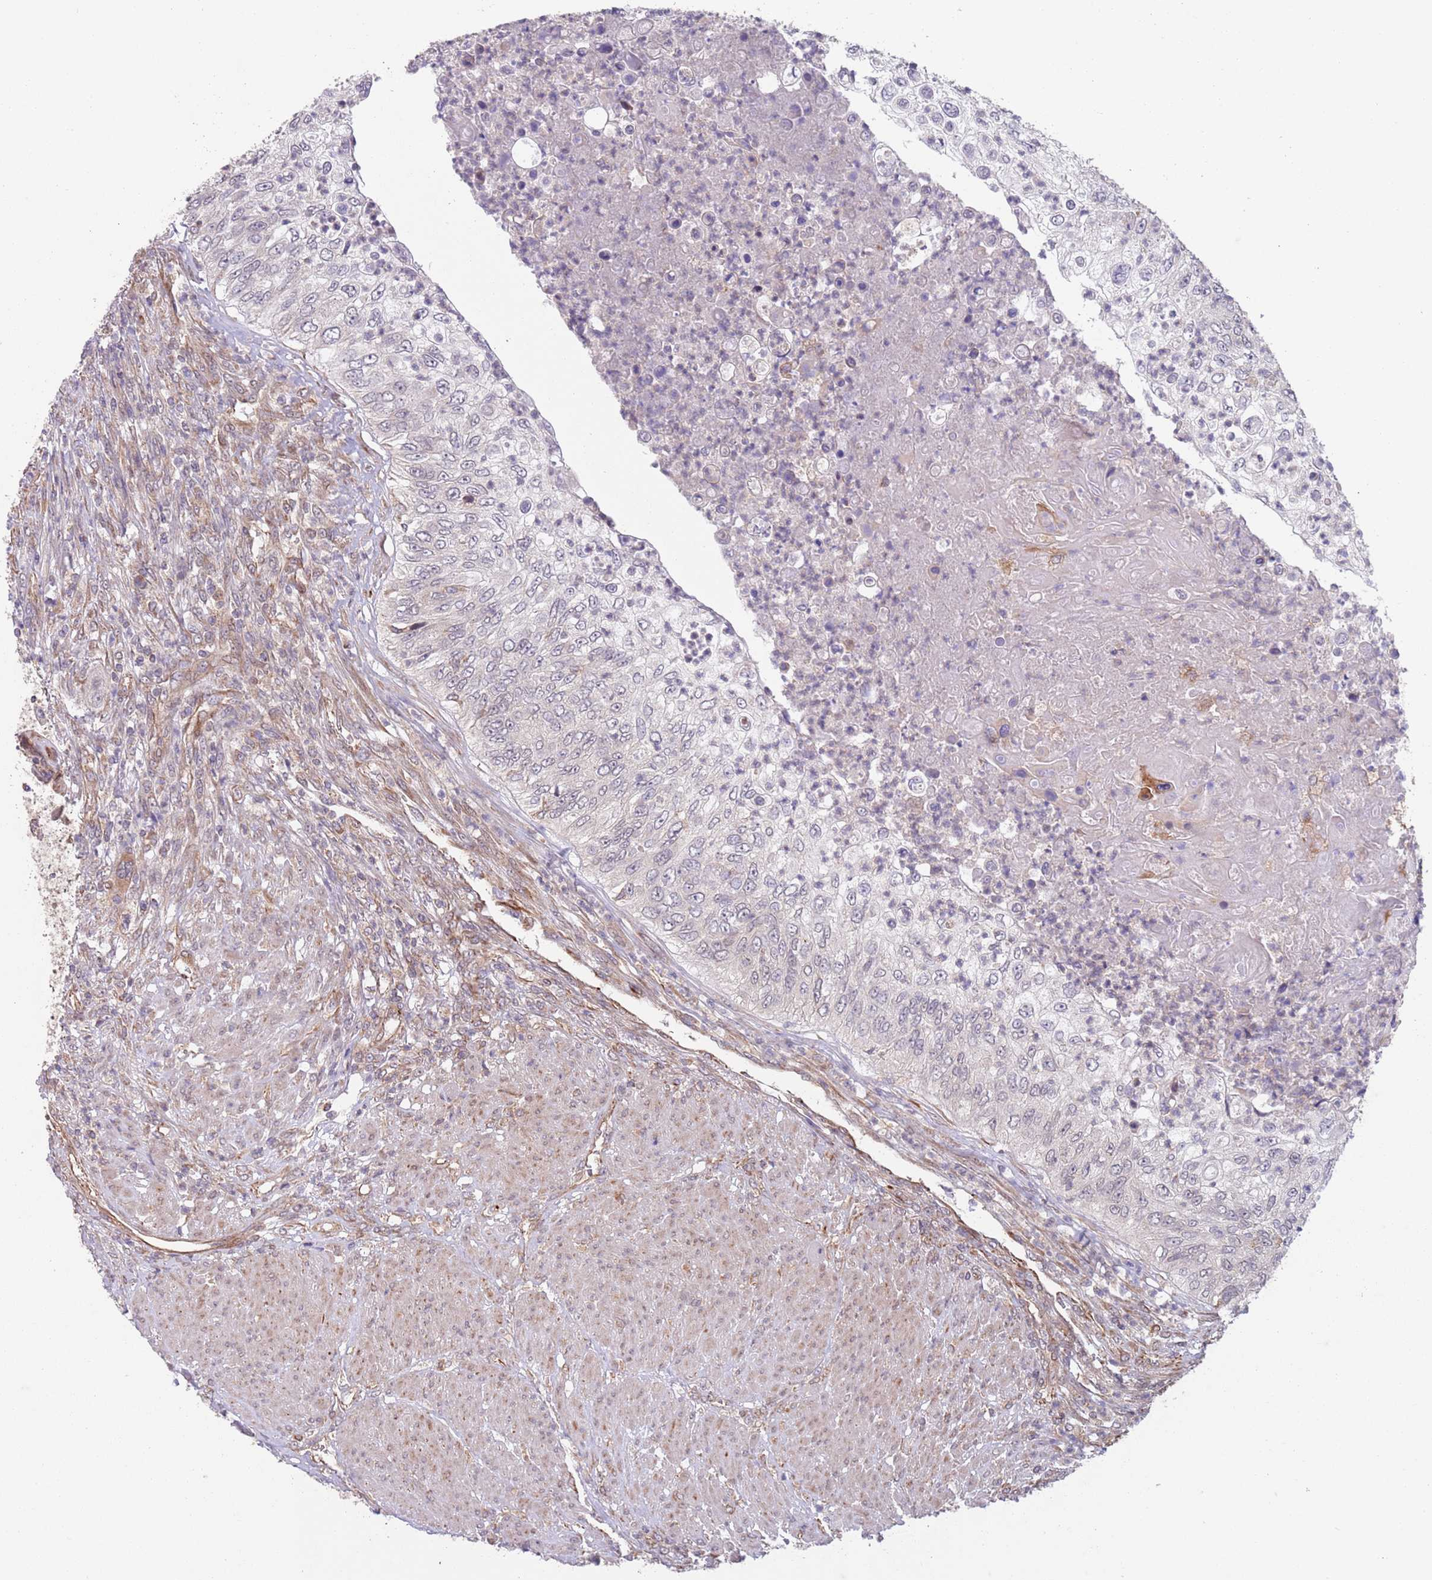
{"staining": {"intensity": "negative", "quantity": "none", "location": "none"}, "tissue": "urothelial cancer", "cell_type": "Tumor cells", "image_type": "cancer", "snomed": [{"axis": "morphology", "description": "Urothelial carcinoma, High grade"}, {"axis": "topography", "description": "Urinary bladder"}], "caption": "Immunohistochemical staining of high-grade urothelial carcinoma exhibits no significant expression in tumor cells.", "gene": "CHD9", "patient": {"sex": "female", "age": 60}}